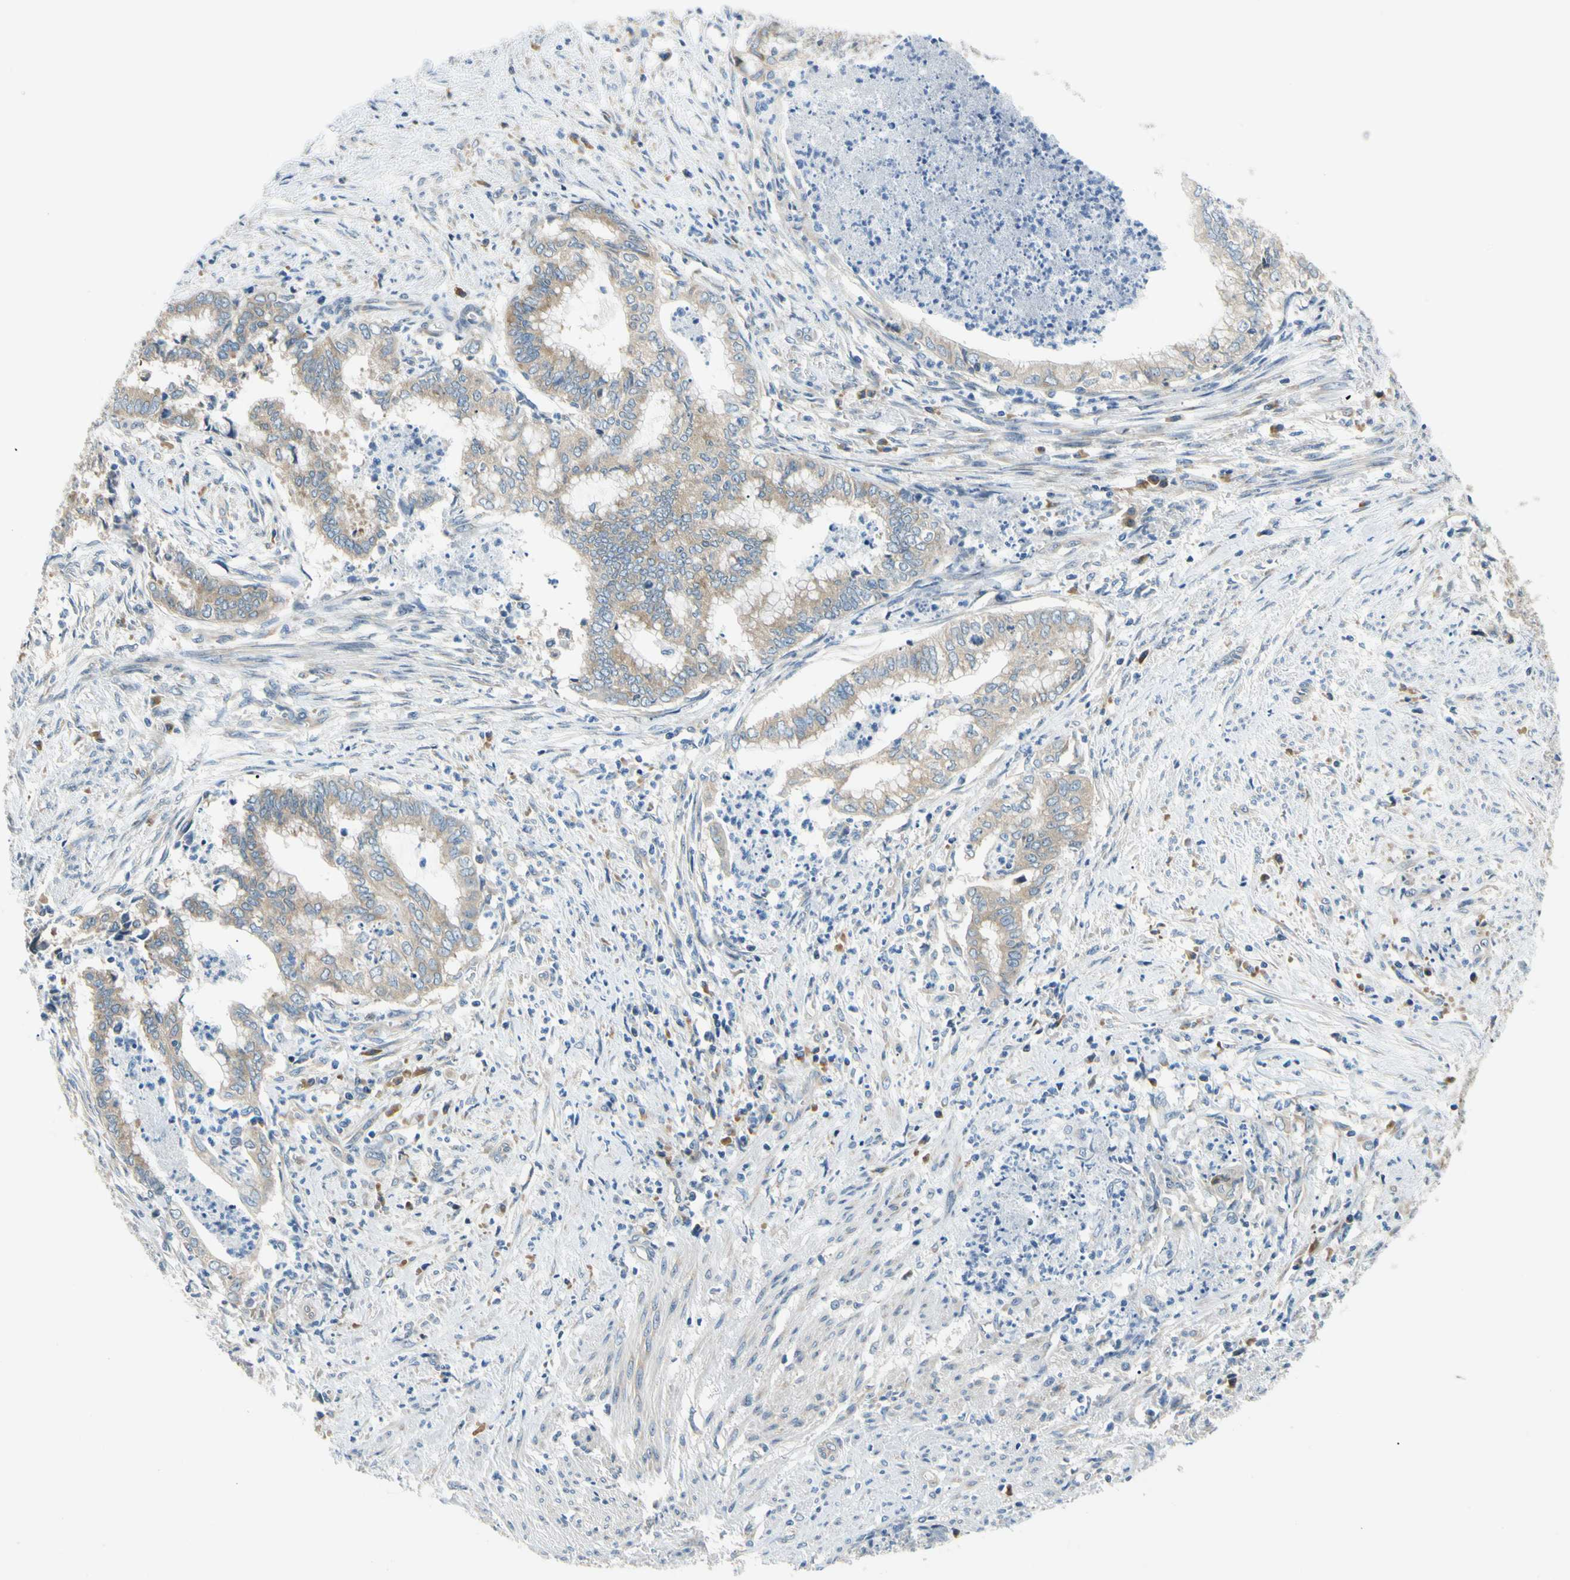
{"staining": {"intensity": "weak", "quantity": ">75%", "location": "cytoplasmic/membranous"}, "tissue": "endometrial cancer", "cell_type": "Tumor cells", "image_type": "cancer", "snomed": [{"axis": "morphology", "description": "Necrosis, NOS"}, {"axis": "morphology", "description": "Adenocarcinoma, NOS"}, {"axis": "topography", "description": "Endometrium"}], "caption": "Immunohistochemical staining of endometrial cancer shows weak cytoplasmic/membranous protein positivity in approximately >75% of tumor cells.", "gene": "LRRC47", "patient": {"sex": "female", "age": 79}}